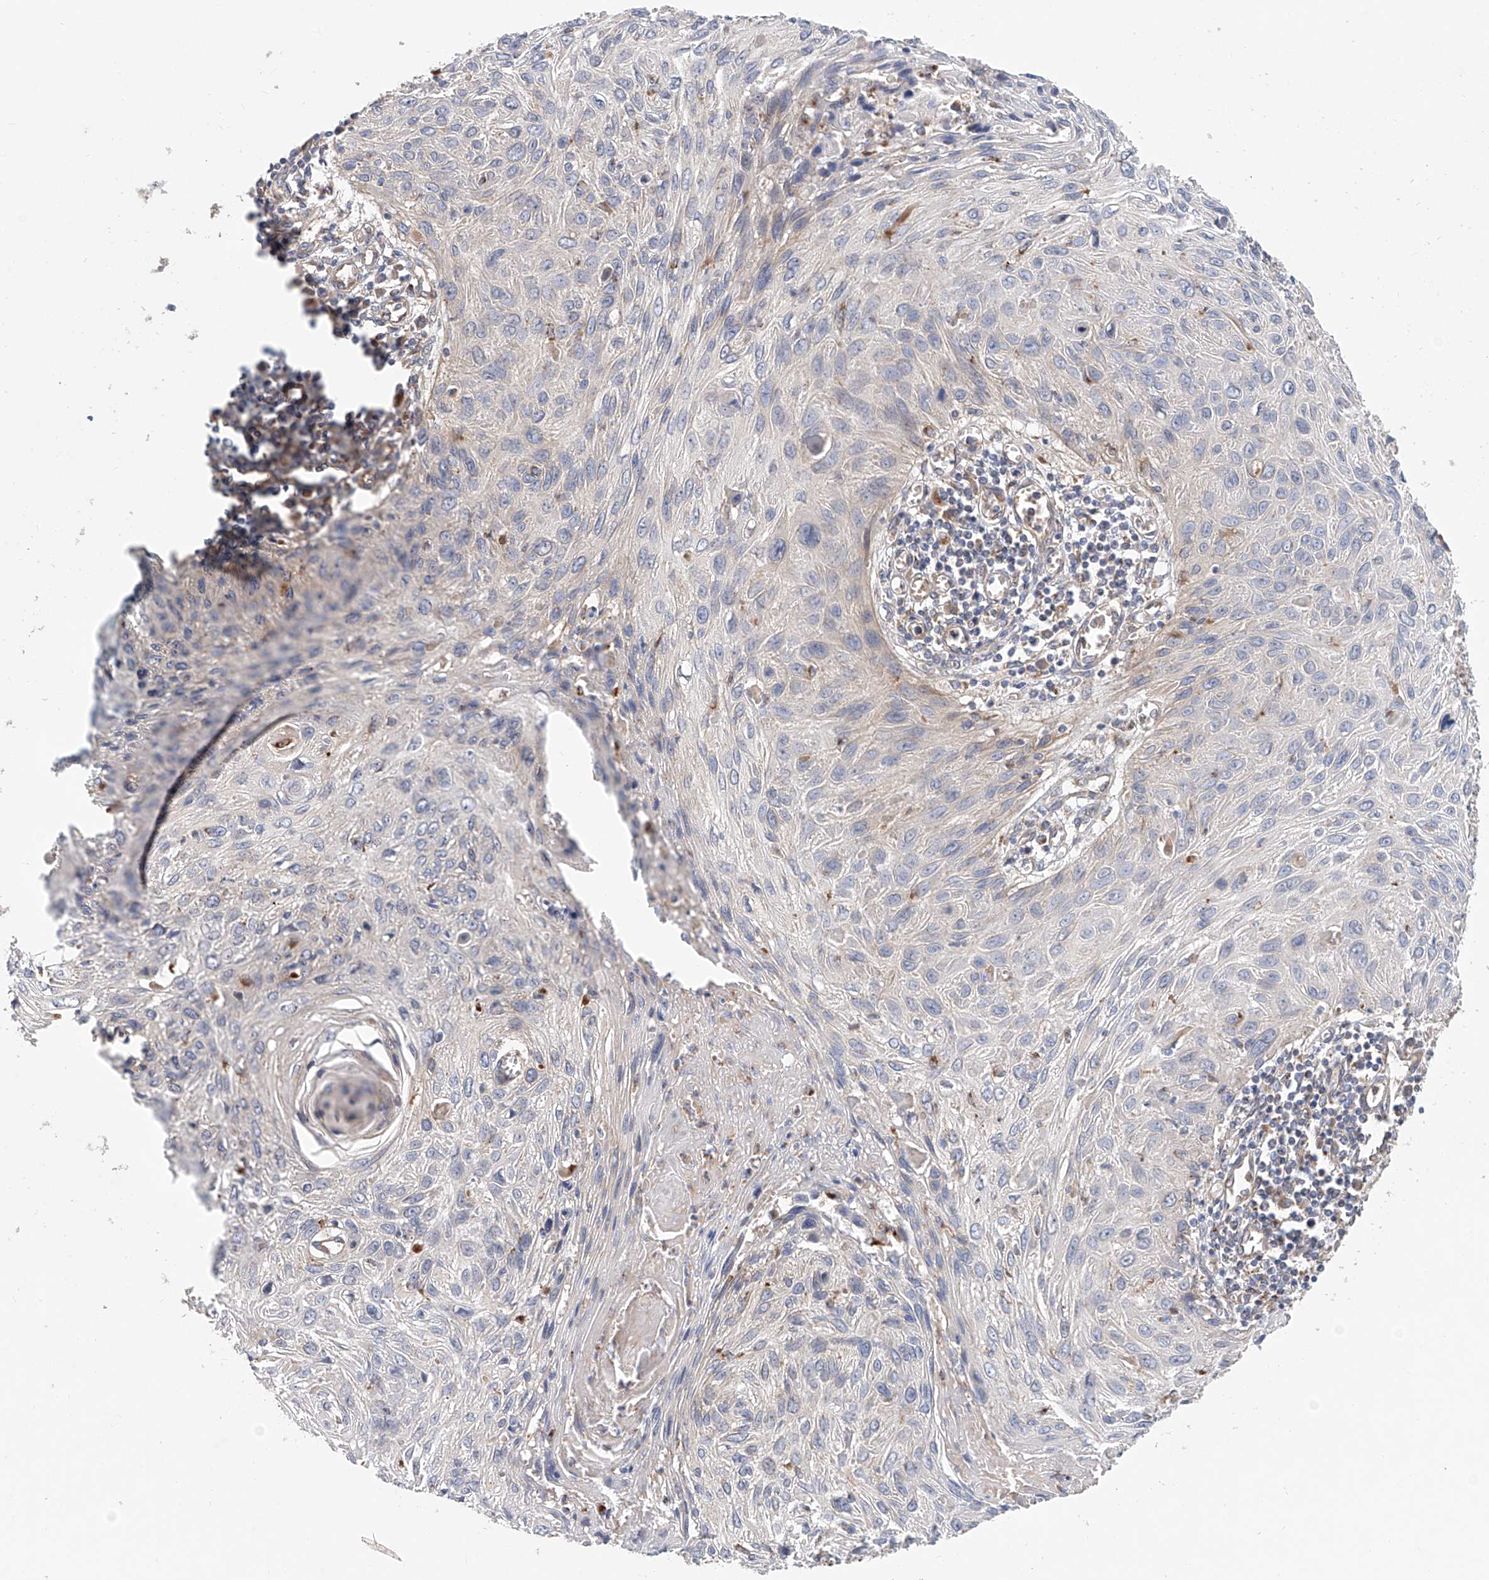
{"staining": {"intensity": "negative", "quantity": "none", "location": "none"}, "tissue": "cervical cancer", "cell_type": "Tumor cells", "image_type": "cancer", "snomed": [{"axis": "morphology", "description": "Squamous cell carcinoma, NOS"}, {"axis": "topography", "description": "Cervix"}], "caption": "An image of human cervical cancer is negative for staining in tumor cells. (IHC, brightfield microscopy, high magnification).", "gene": "HGSNAT", "patient": {"sex": "female", "age": 51}}